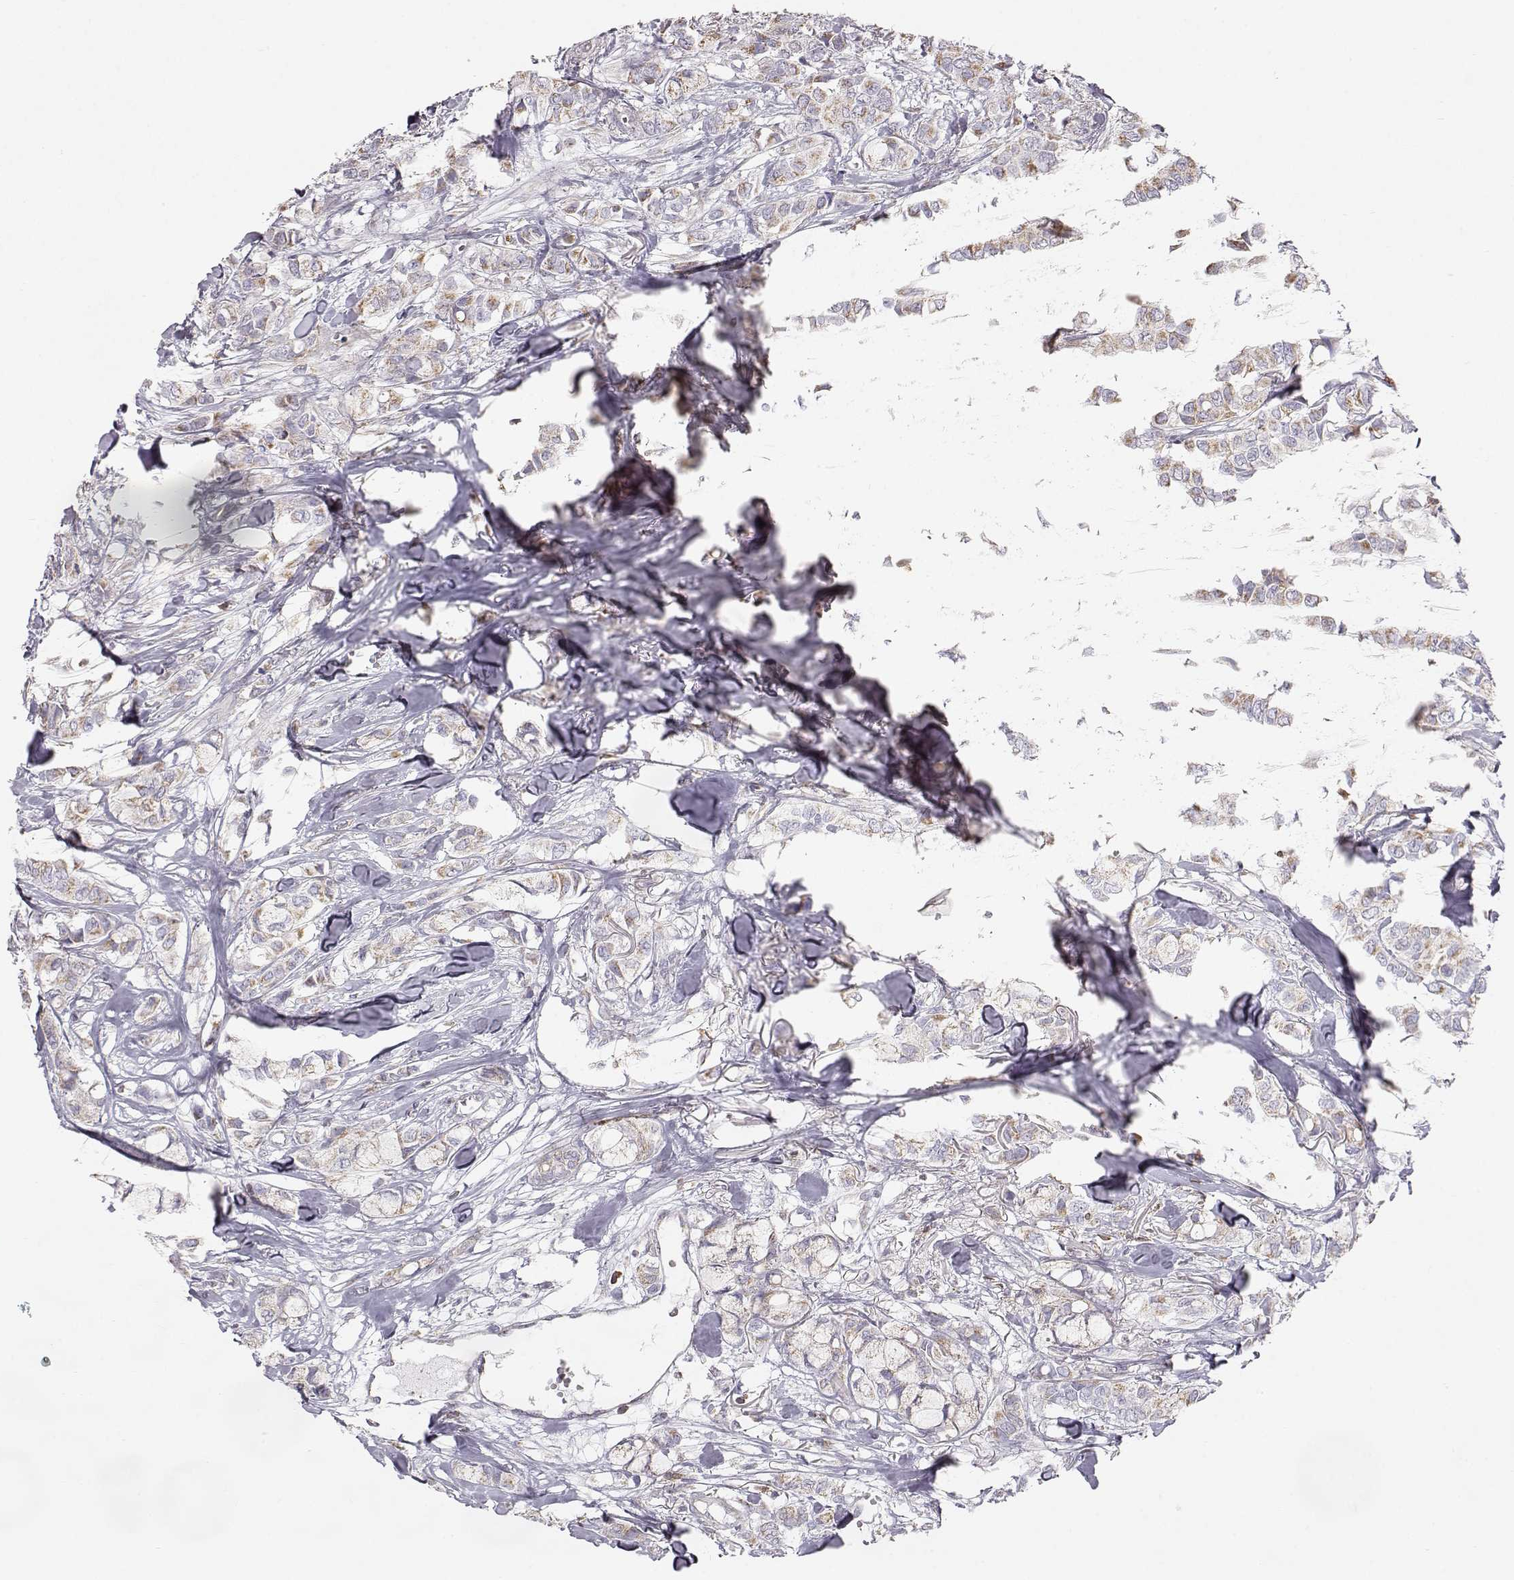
{"staining": {"intensity": "moderate", "quantity": ">75%", "location": "cytoplasmic/membranous"}, "tissue": "breast cancer", "cell_type": "Tumor cells", "image_type": "cancer", "snomed": [{"axis": "morphology", "description": "Duct carcinoma"}, {"axis": "topography", "description": "Breast"}], "caption": "Immunohistochemistry staining of intraductal carcinoma (breast), which exhibits medium levels of moderate cytoplasmic/membranous positivity in approximately >75% of tumor cells indicating moderate cytoplasmic/membranous protein expression. The staining was performed using DAB (brown) for protein detection and nuclei were counterstained in hematoxylin (blue).", "gene": "GRAP2", "patient": {"sex": "female", "age": 85}}